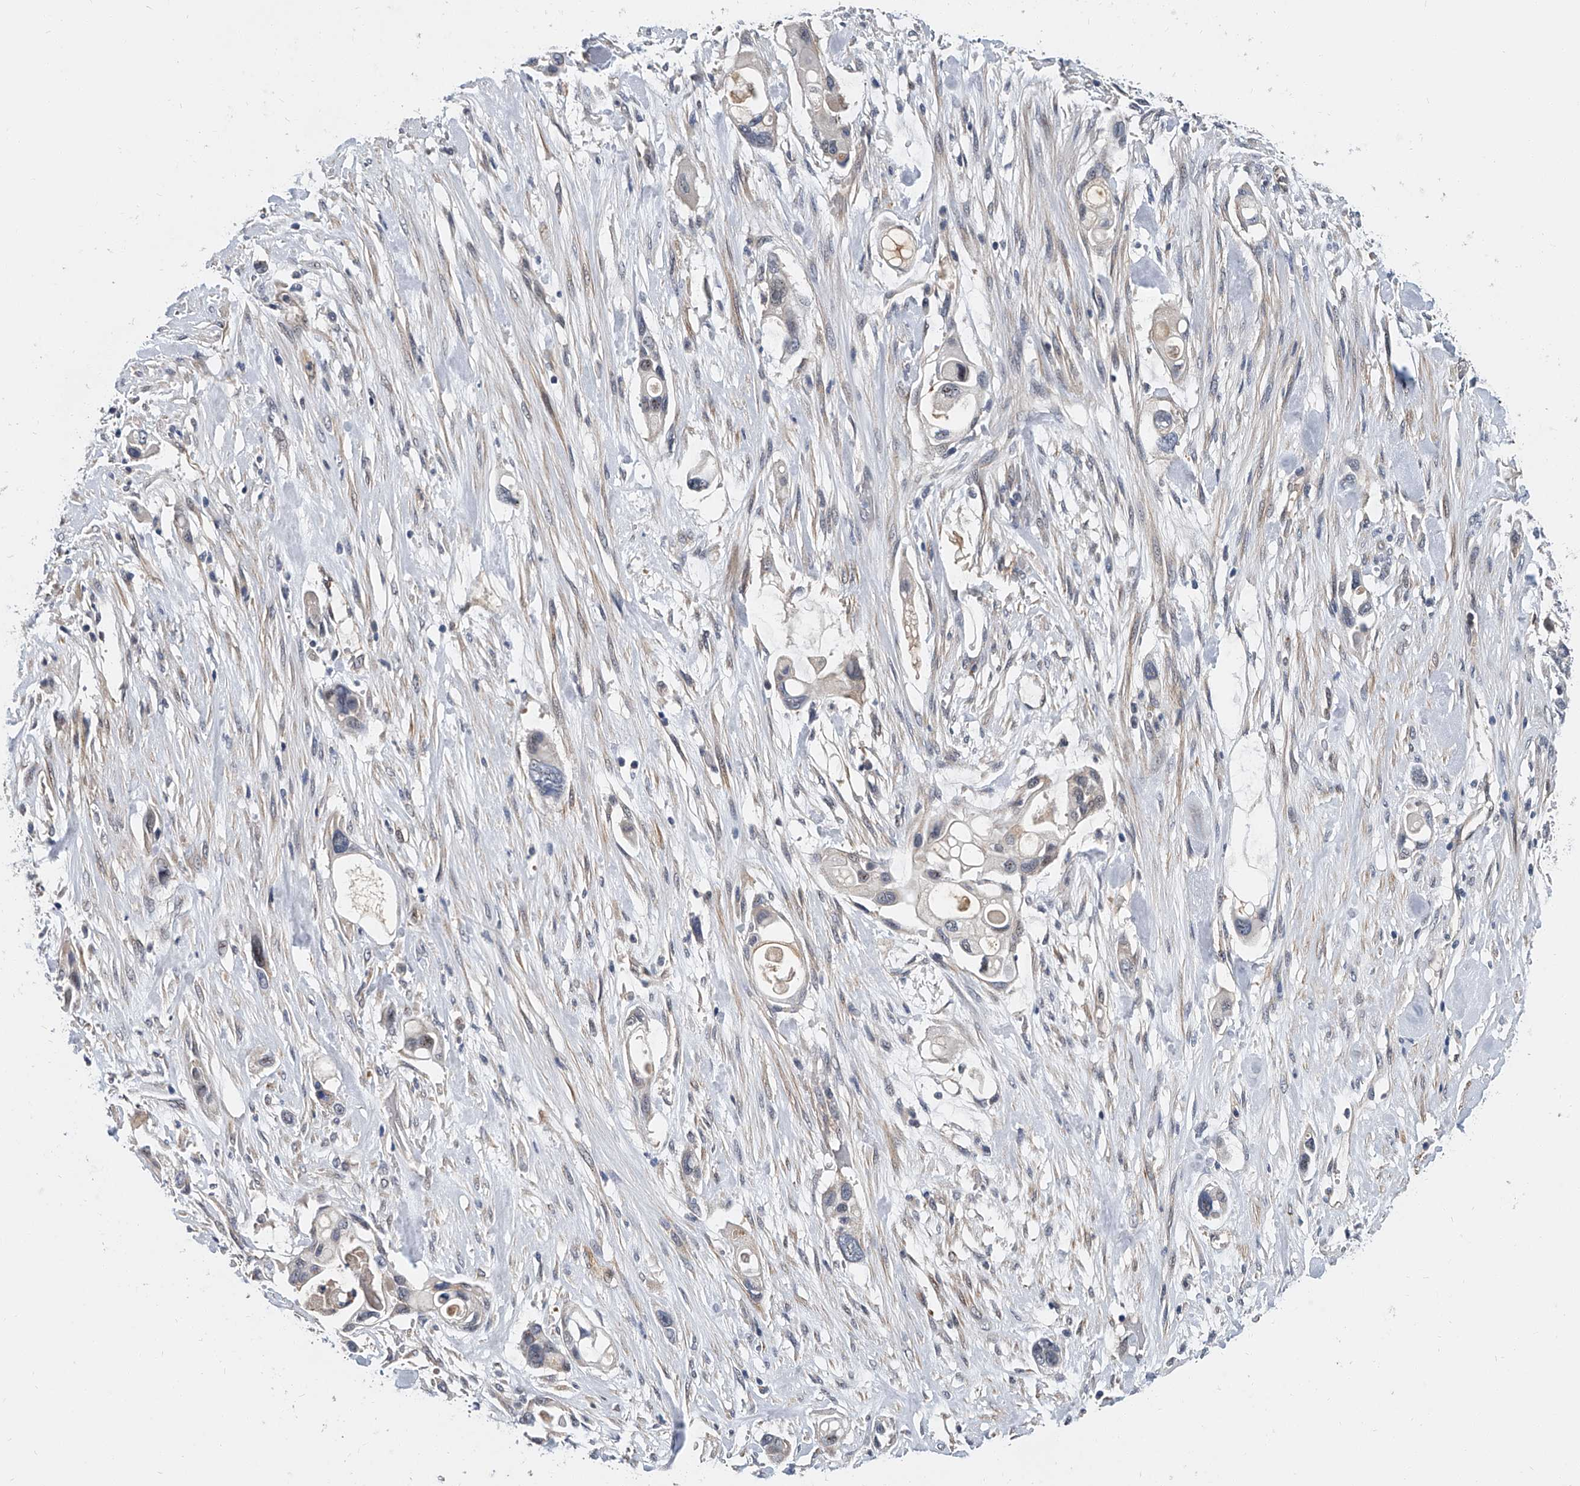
{"staining": {"intensity": "negative", "quantity": "none", "location": "none"}, "tissue": "pancreatic cancer", "cell_type": "Tumor cells", "image_type": "cancer", "snomed": [{"axis": "morphology", "description": "Adenocarcinoma, NOS"}, {"axis": "topography", "description": "Pancreas"}], "caption": "High power microscopy histopathology image of an IHC histopathology image of pancreatic cancer, revealing no significant positivity in tumor cells.", "gene": "CD200", "patient": {"sex": "female", "age": 60}}